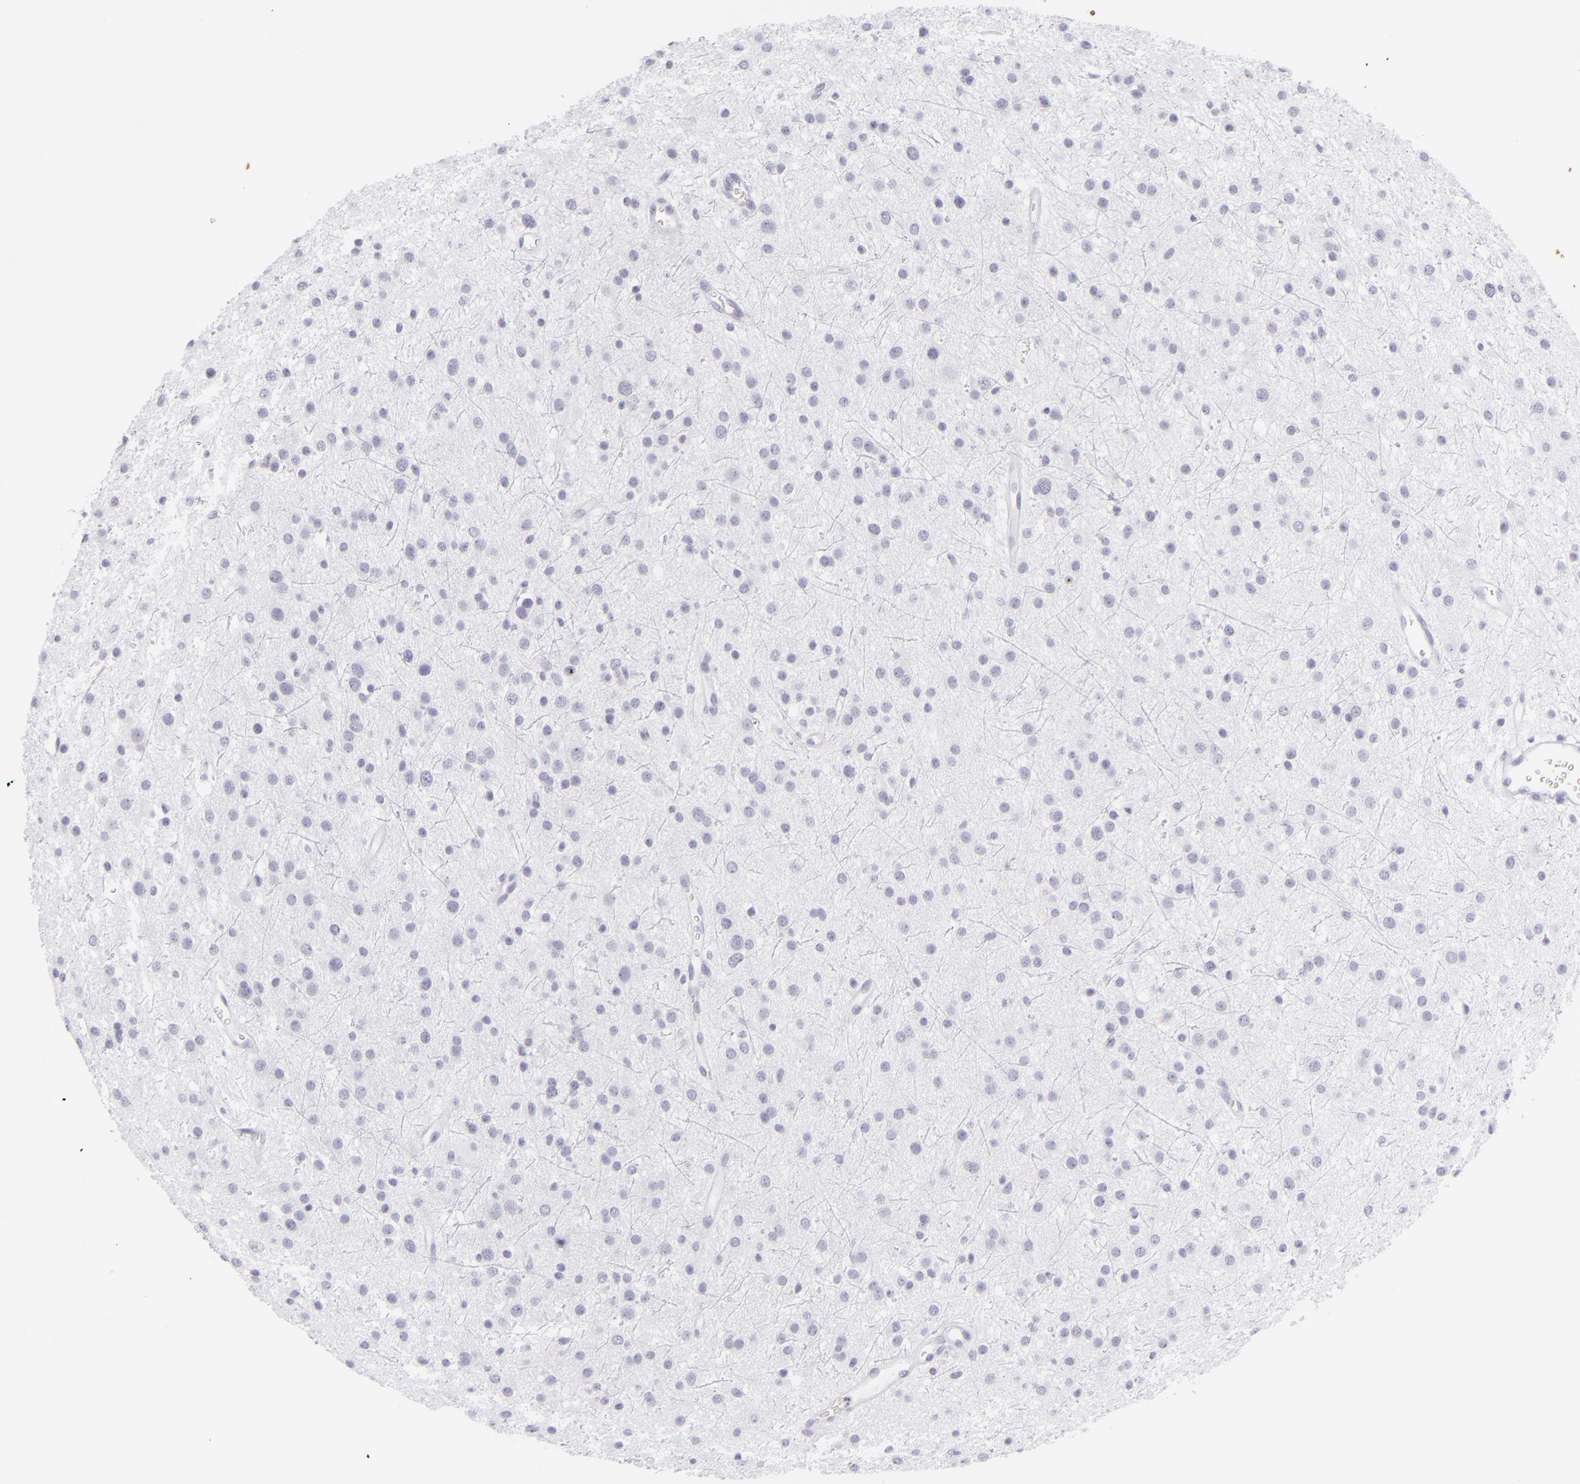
{"staining": {"intensity": "negative", "quantity": "none", "location": "none"}, "tissue": "glioma", "cell_type": "Tumor cells", "image_type": "cancer", "snomed": [{"axis": "morphology", "description": "Glioma, malignant, Low grade"}, {"axis": "topography", "description": "Brain"}], "caption": "Immunohistochemistry histopathology image of malignant low-grade glioma stained for a protein (brown), which exhibits no staining in tumor cells. (DAB immunohistochemistry (IHC), high magnification).", "gene": "KRT1", "patient": {"sex": "female", "age": 36}}